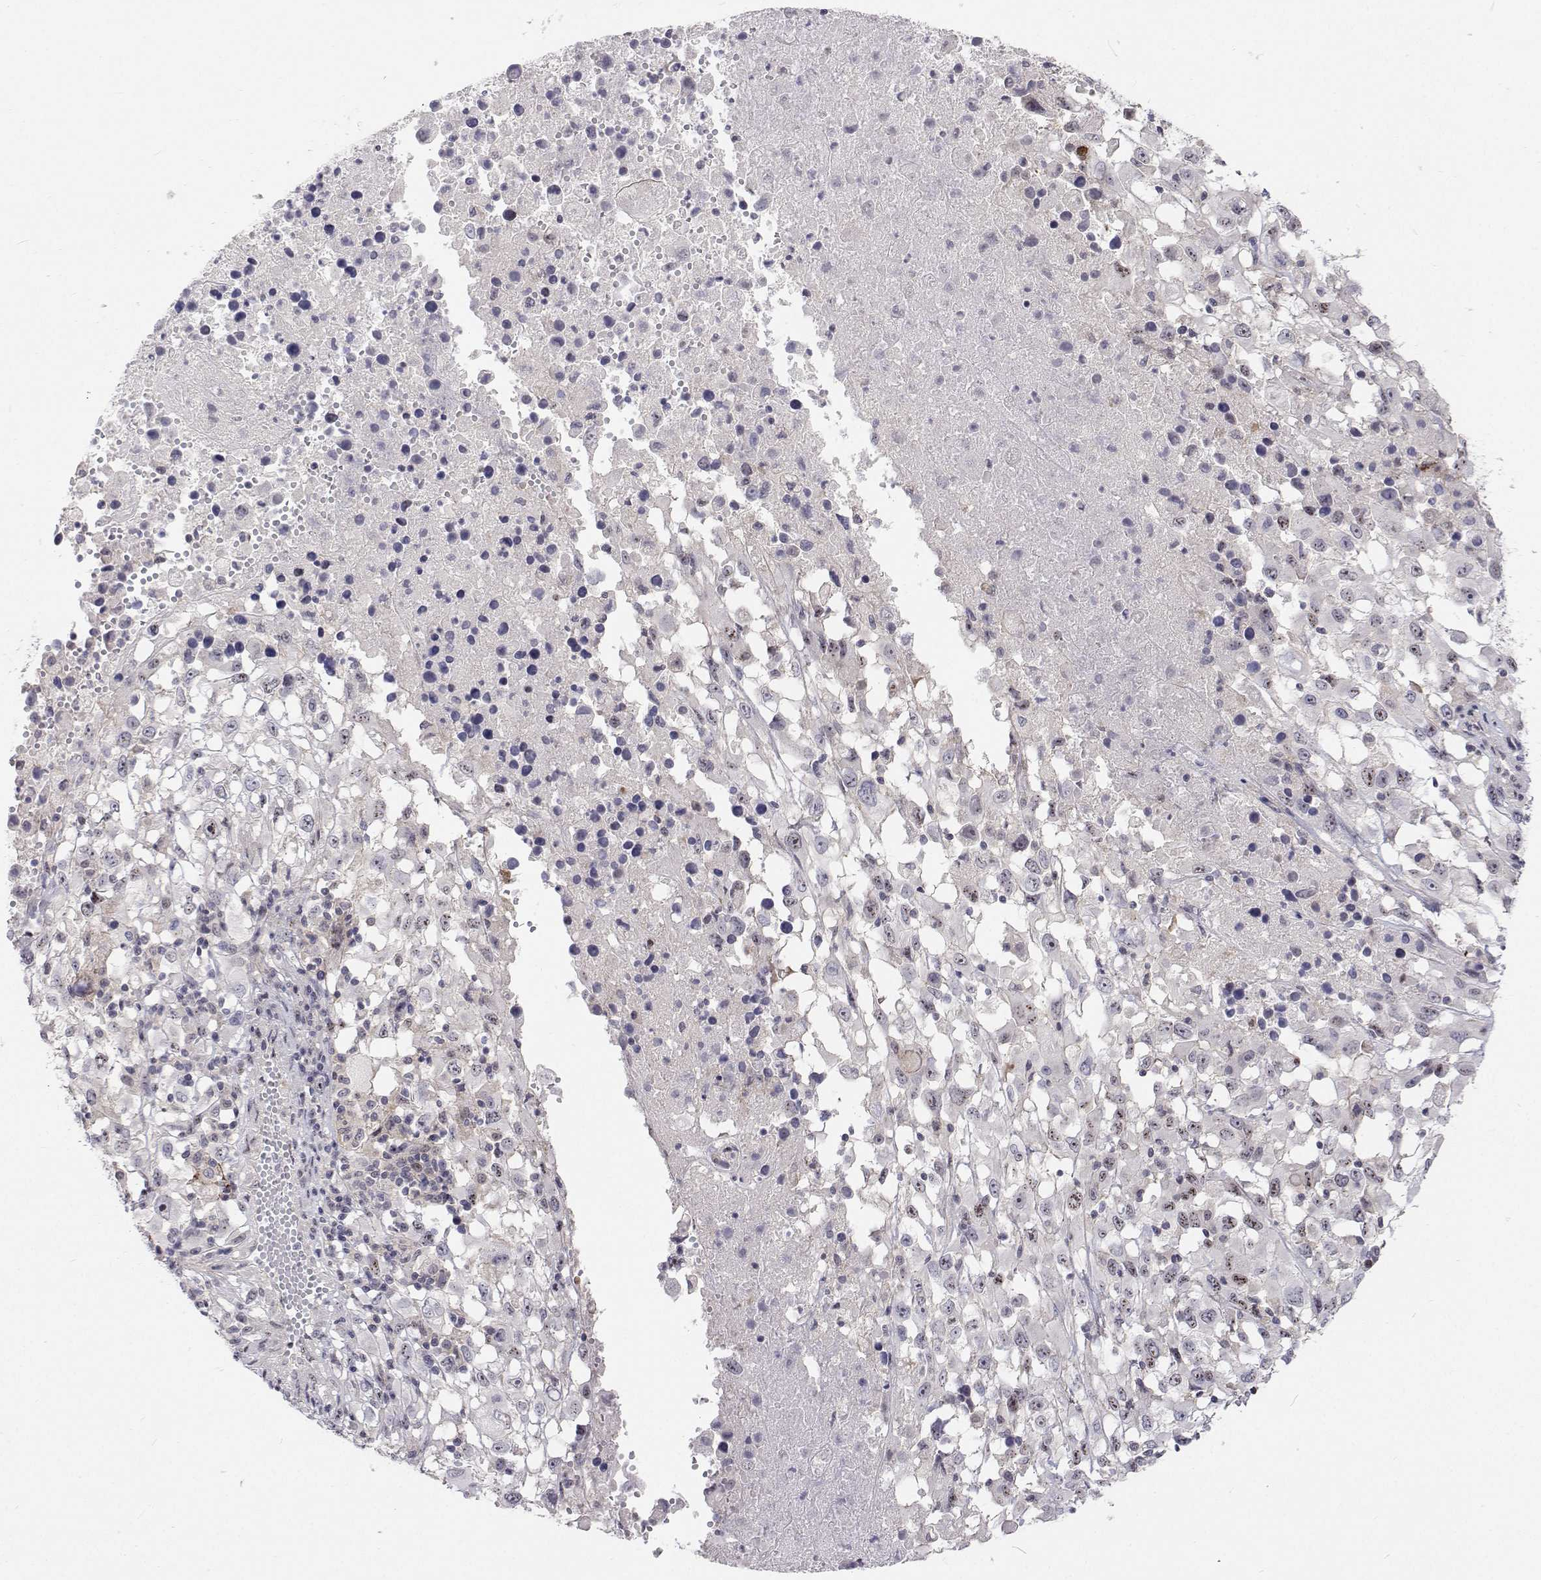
{"staining": {"intensity": "negative", "quantity": "none", "location": "none"}, "tissue": "melanoma", "cell_type": "Tumor cells", "image_type": "cancer", "snomed": [{"axis": "morphology", "description": "Malignant melanoma, Metastatic site"}, {"axis": "topography", "description": "Soft tissue"}], "caption": "High power microscopy histopathology image of an IHC micrograph of melanoma, revealing no significant positivity in tumor cells.", "gene": "MYPN", "patient": {"sex": "male", "age": 50}}